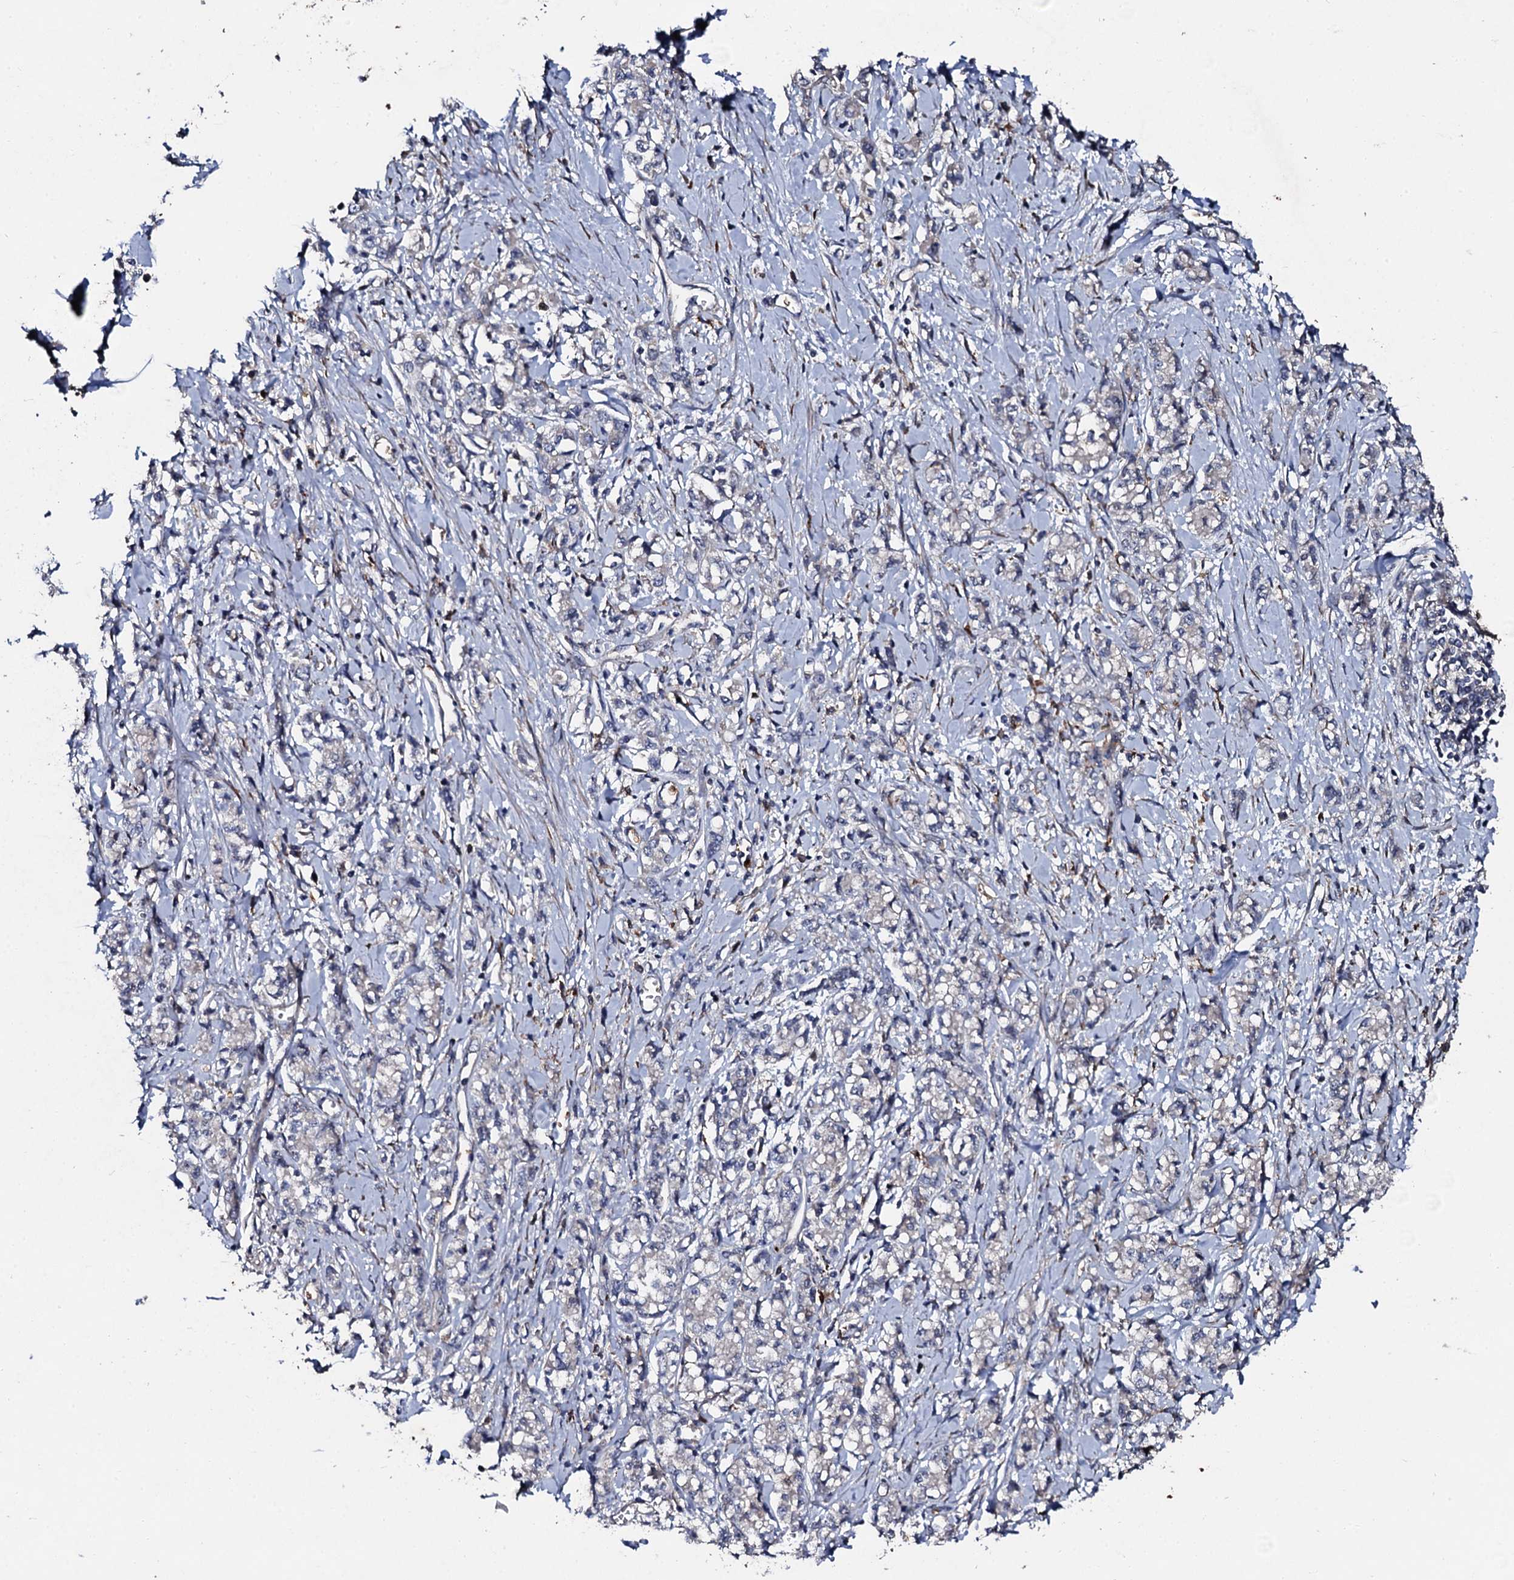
{"staining": {"intensity": "negative", "quantity": "none", "location": "none"}, "tissue": "stomach cancer", "cell_type": "Tumor cells", "image_type": "cancer", "snomed": [{"axis": "morphology", "description": "Adenocarcinoma, NOS"}, {"axis": "topography", "description": "Stomach"}], "caption": "A high-resolution micrograph shows IHC staining of stomach adenocarcinoma, which reveals no significant staining in tumor cells.", "gene": "LRRC28", "patient": {"sex": "female", "age": 76}}